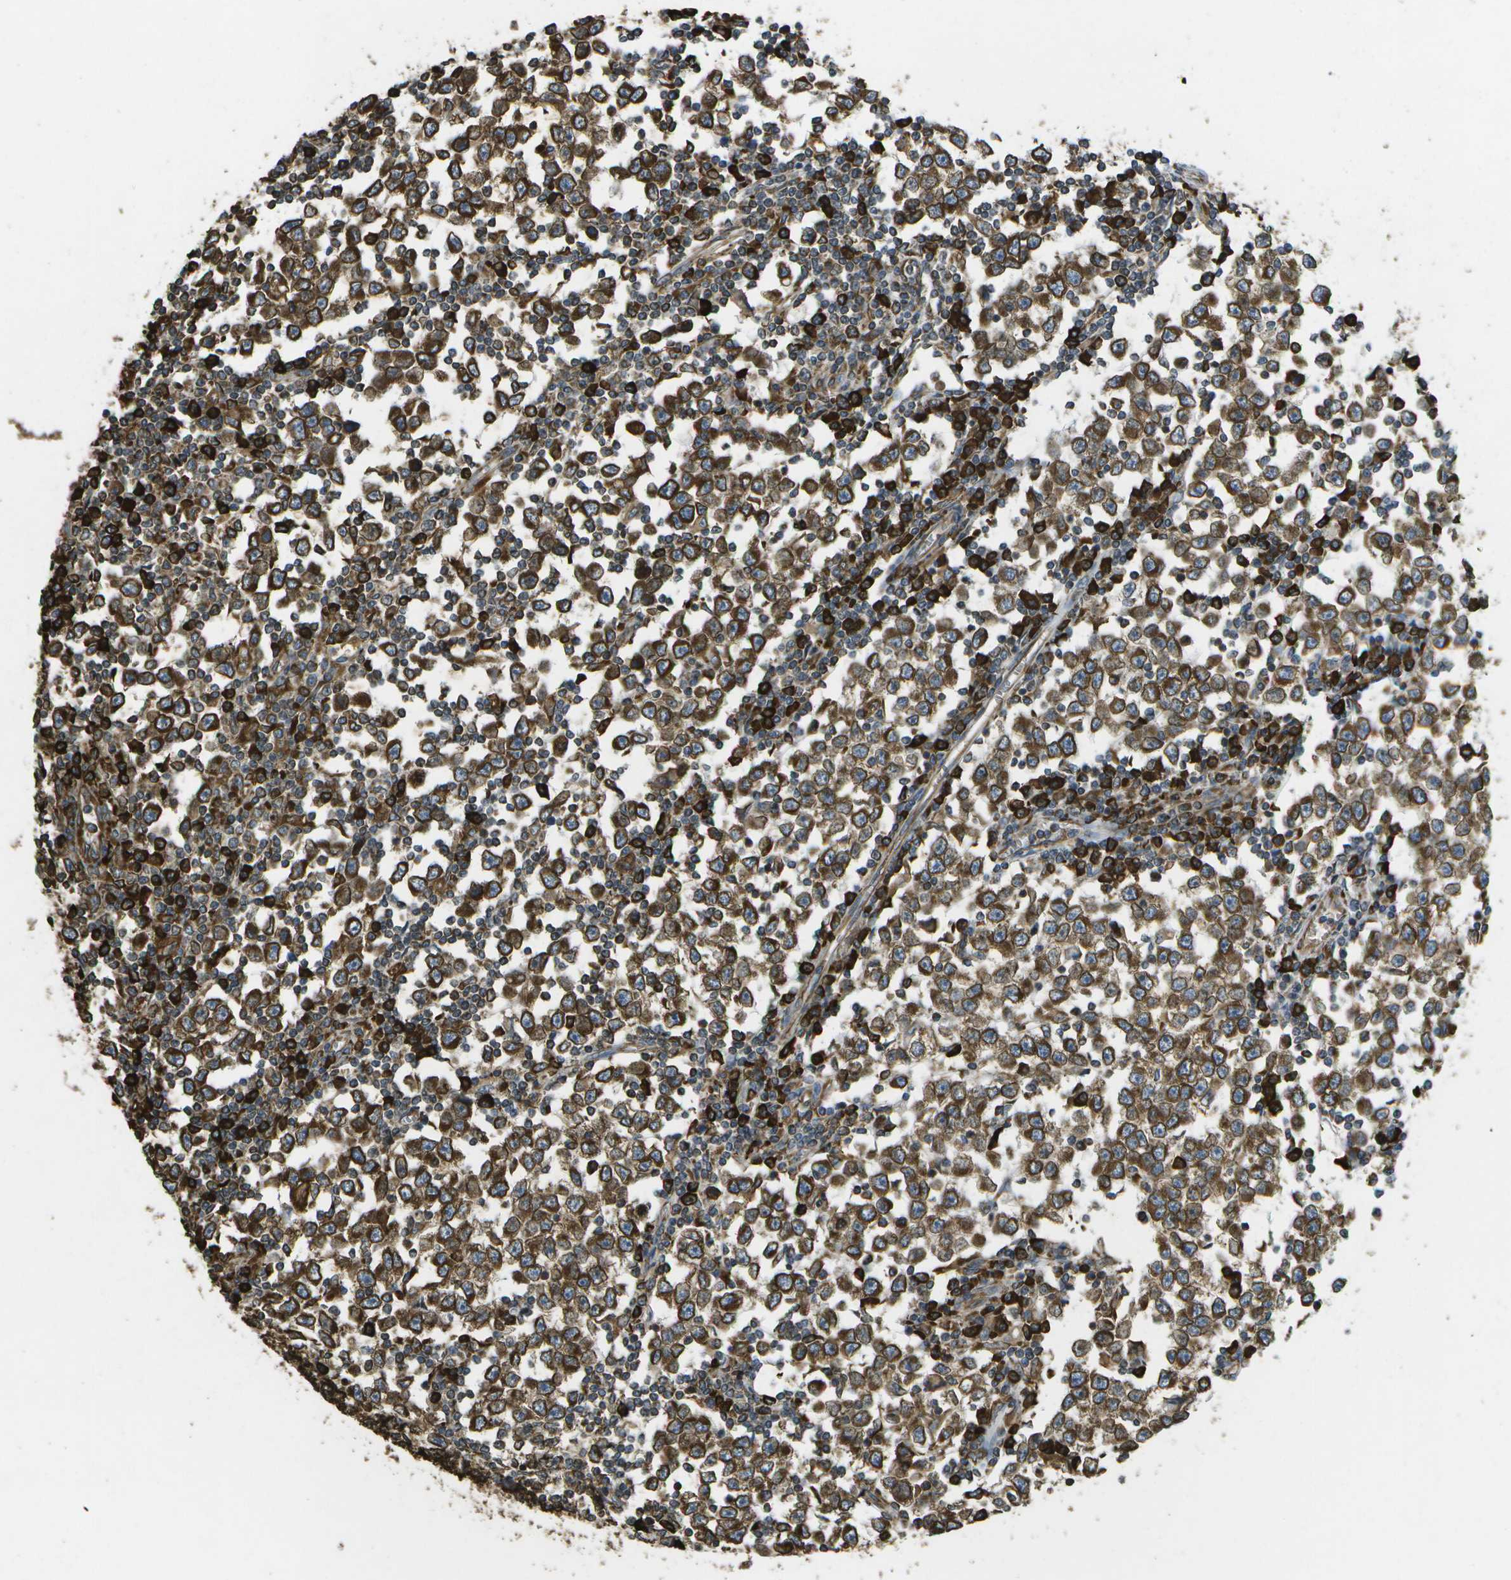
{"staining": {"intensity": "strong", "quantity": ">75%", "location": "cytoplasmic/membranous"}, "tissue": "testis cancer", "cell_type": "Tumor cells", "image_type": "cancer", "snomed": [{"axis": "morphology", "description": "Seminoma, NOS"}, {"axis": "topography", "description": "Testis"}], "caption": "An immunohistochemistry photomicrograph of tumor tissue is shown. Protein staining in brown shows strong cytoplasmic/membranous positivity in seminoma (testis) within tumor cells.", "gene": "PDIA4", "patient": {"sex": "male", "age": 65}}